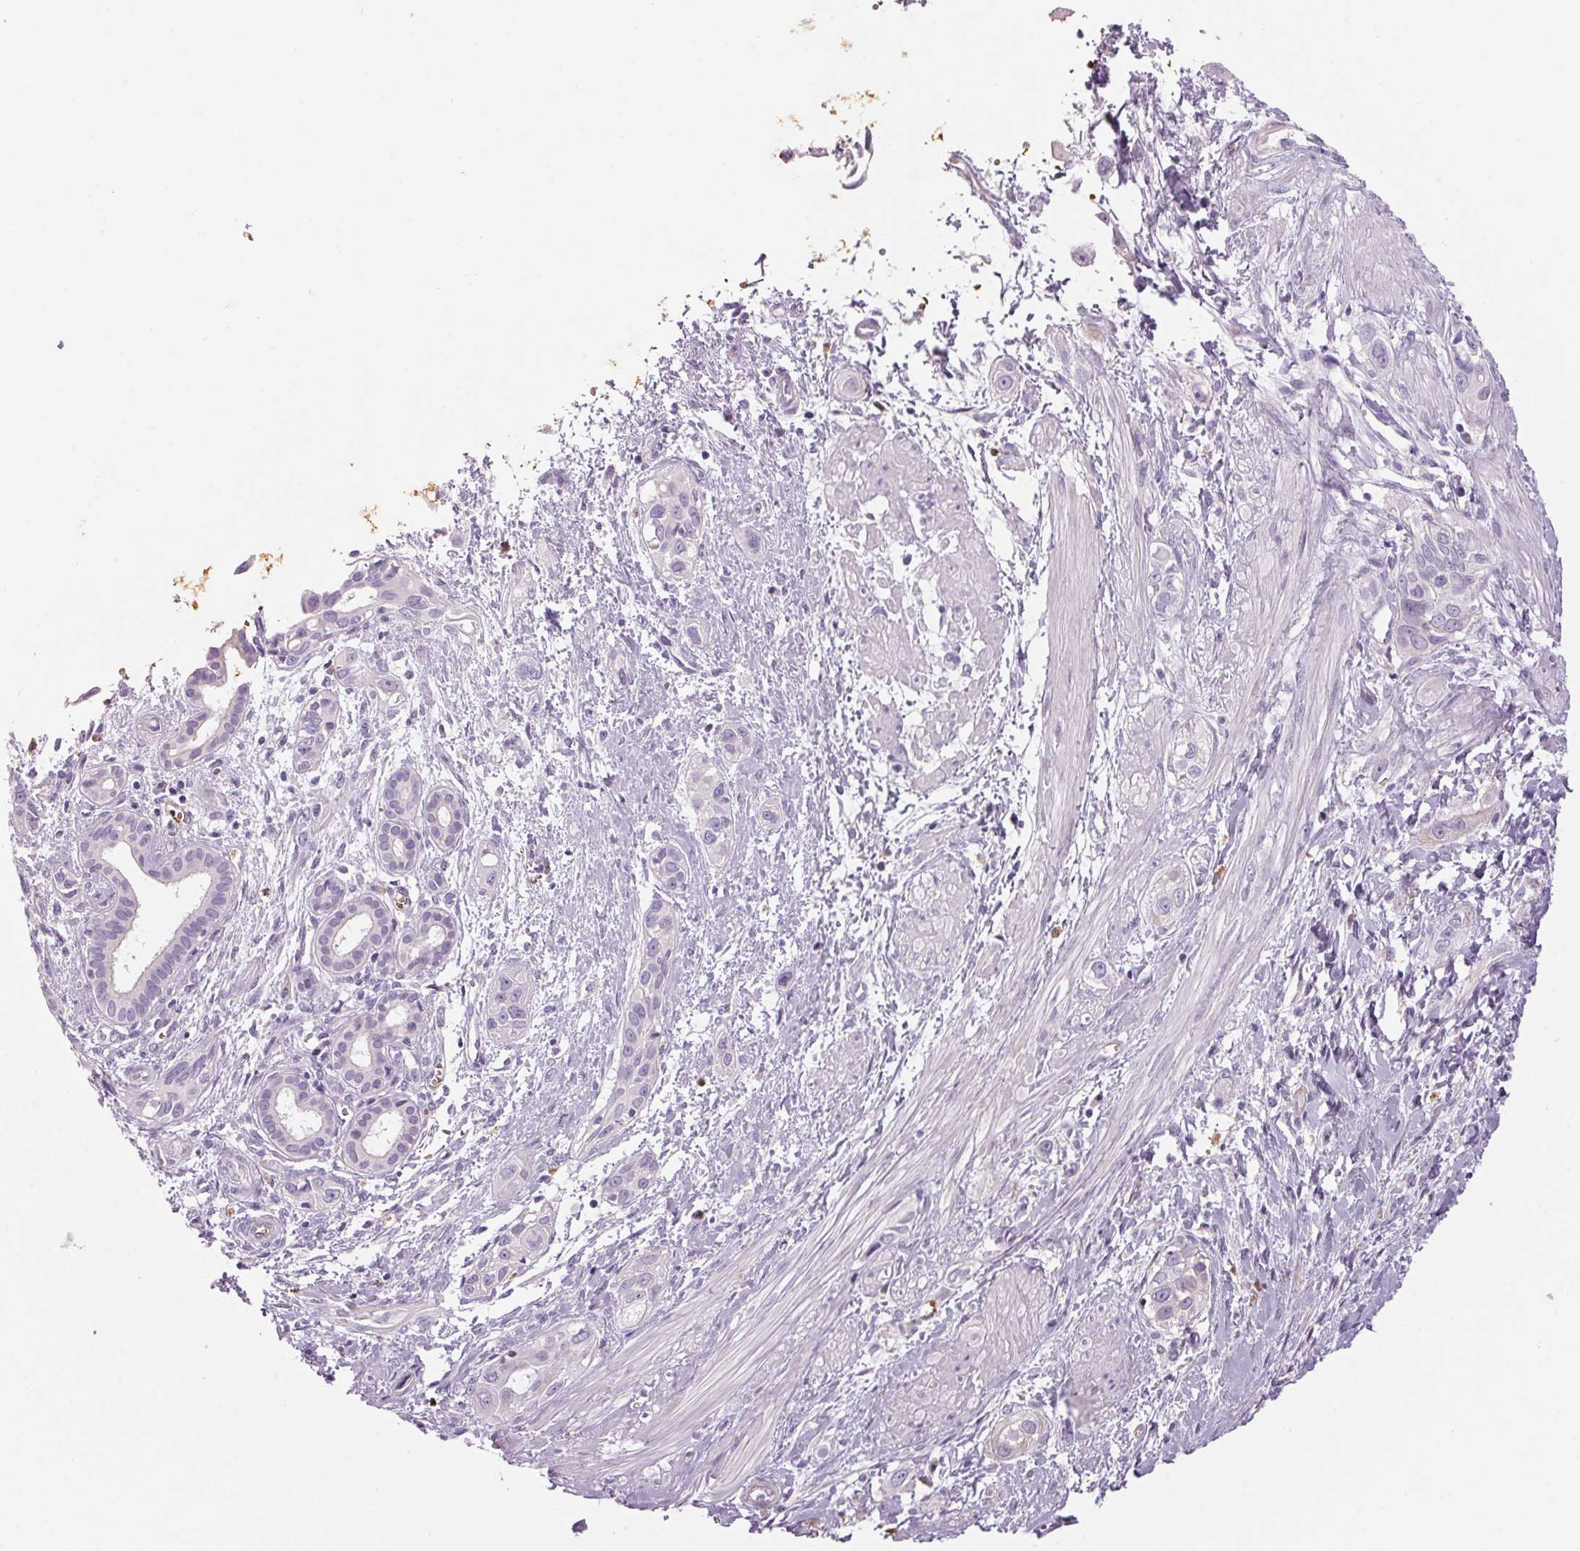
{"staining": {"intensity": "negative", "quantity": "none", "location": "none"}, "tissue": "pancreatic cancer", "cell_type": "Tumor cells", "image_type": "cancer", "snomed": [{"axis": "morphology", "description": "Adenocarcinoma, NOS"}, {"axis": "topography", "description": "Pancreas"}], "caption": "A high-resolution micrograph shows immunohistochemistry staining of pancreatic adenocarcinoma, which reveals no significant staining in tumor cells.", "gene": "HBQ1", "patient": {"sex": "female", "age": 55}}